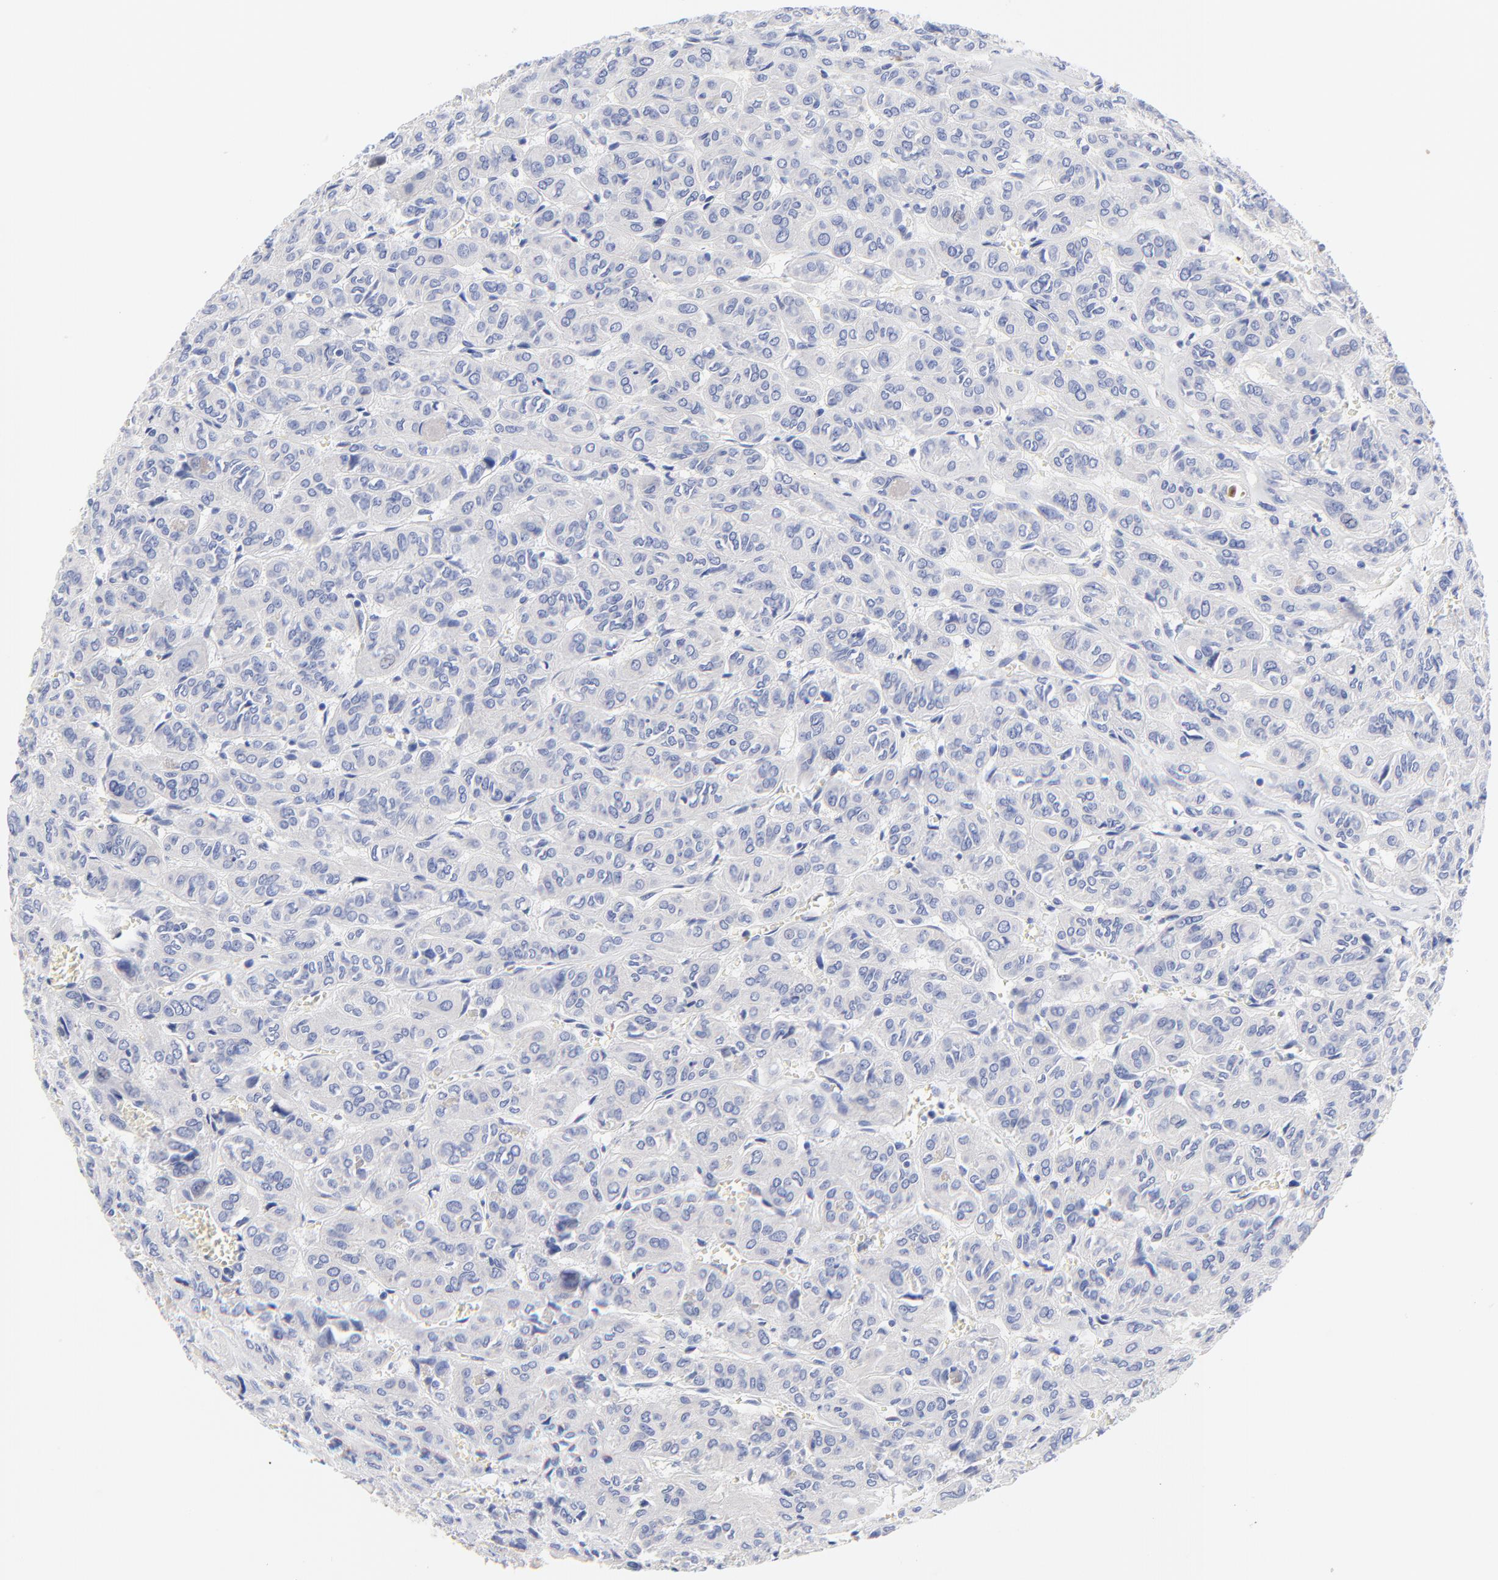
{"staining": {"intensity": "negative", "quantity": "none", "location": "none"}, "tissue": "thyroid cancer", "cell_type": "Tumor cells", "image_type": "cancer", "snomed": [{"axis": "morphology", "description": "Follicular adenoma carcinoma, NOS"}, {"axis": "topography", "description": "Thyroid gland"}], "caption": "This is an immunohistochemistry image of human thyroid cancer. There is no staining in tumor cells.", "gene": "FBXO10", "patient": {"sex": "female", "age": 71}}